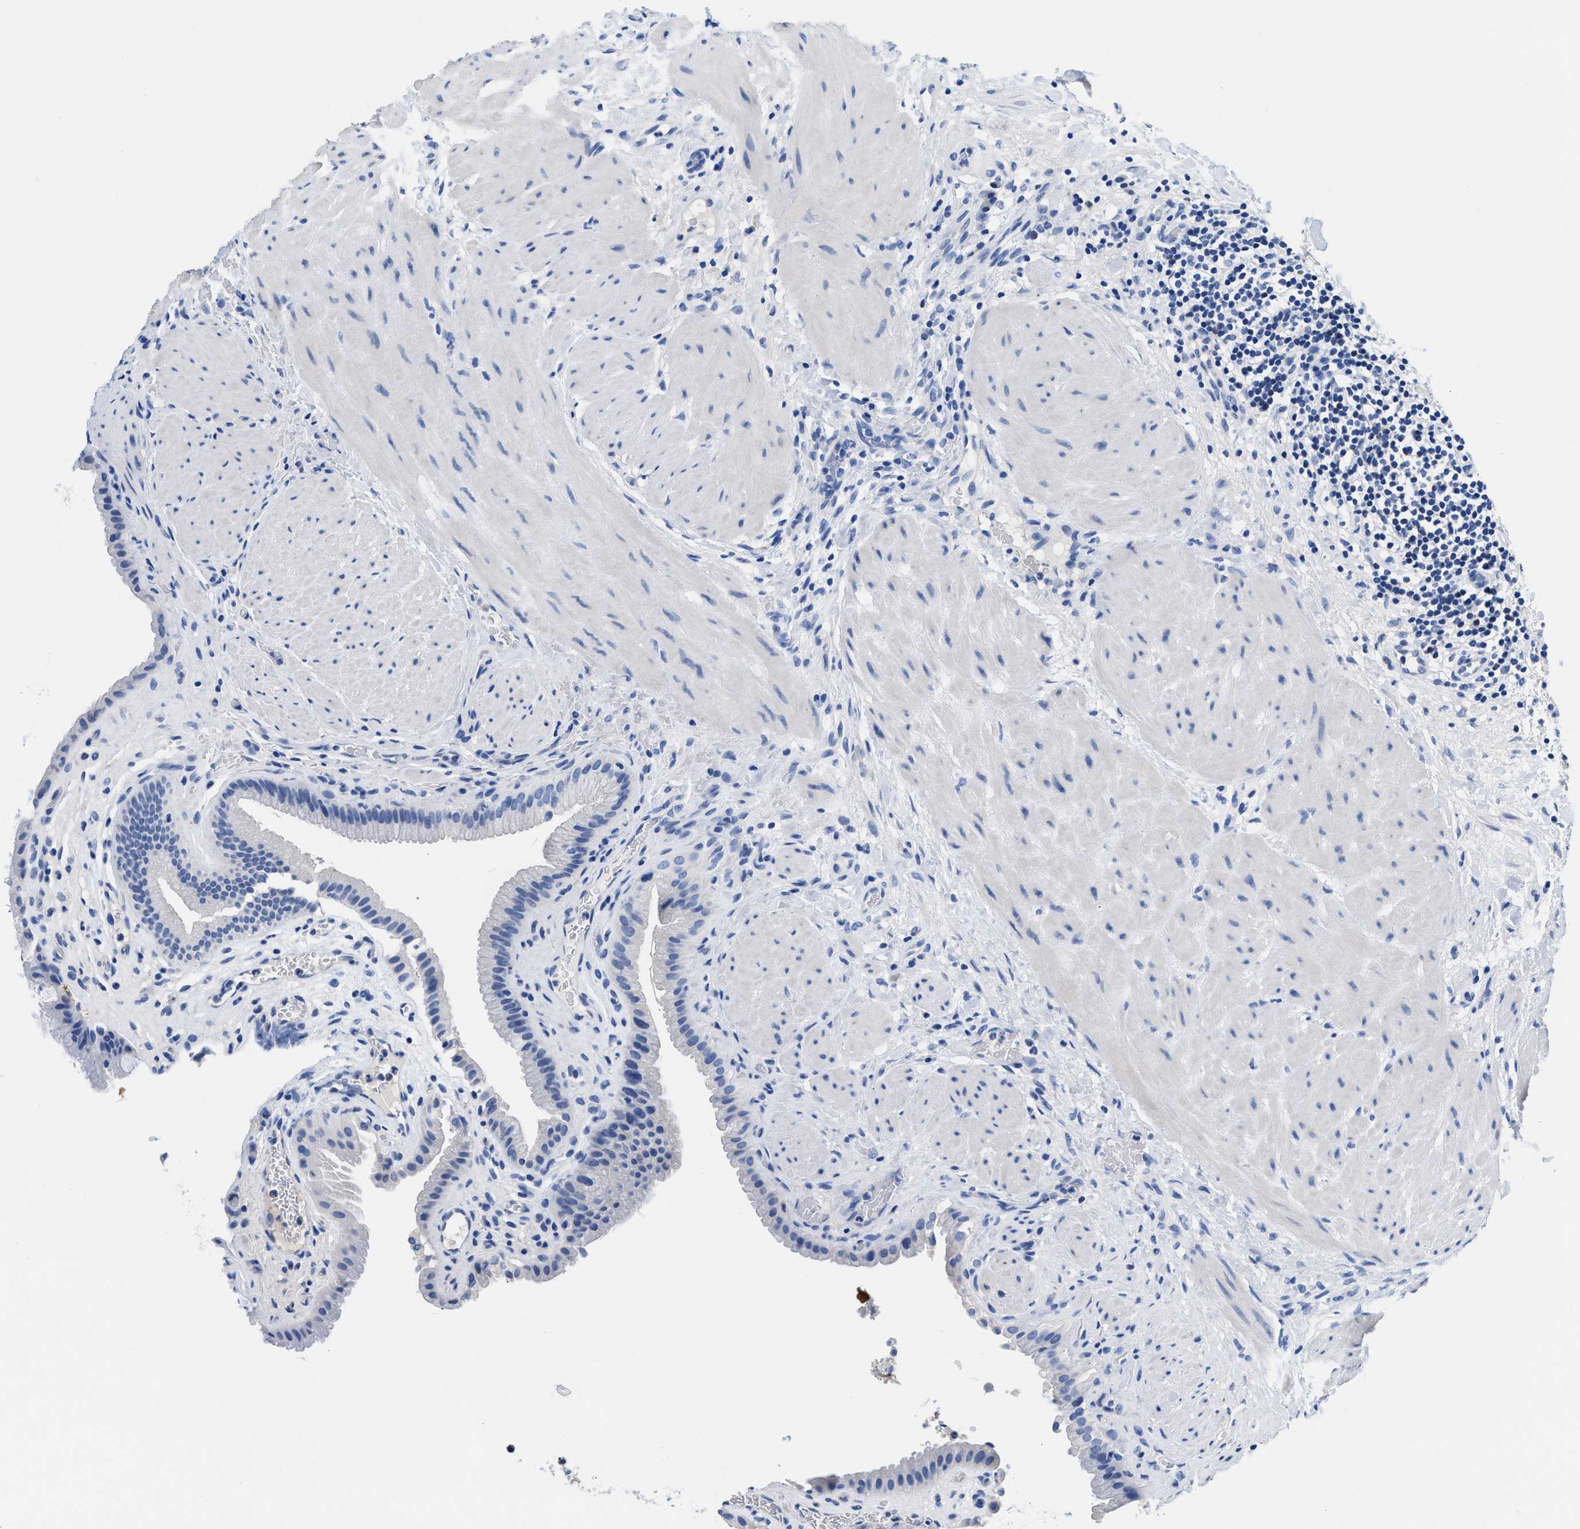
{"staining": {"intensity": "negative", "quantity": "none", "location": "none"}, "tissue": "gallbladder", "cell_type": "Glandular cells", "image_type": "normal", "snomed": [{"axis": "morphology", "description": "Normal tissue, NOS"}, {"axis": "topography", "description": "Gallbladder"}], "caption": "IHC of benign human gallbladder demonstrates no expression in glandular cells.", "gene": "SLFN13", "patient": {"sex": "male", "age": 49}}